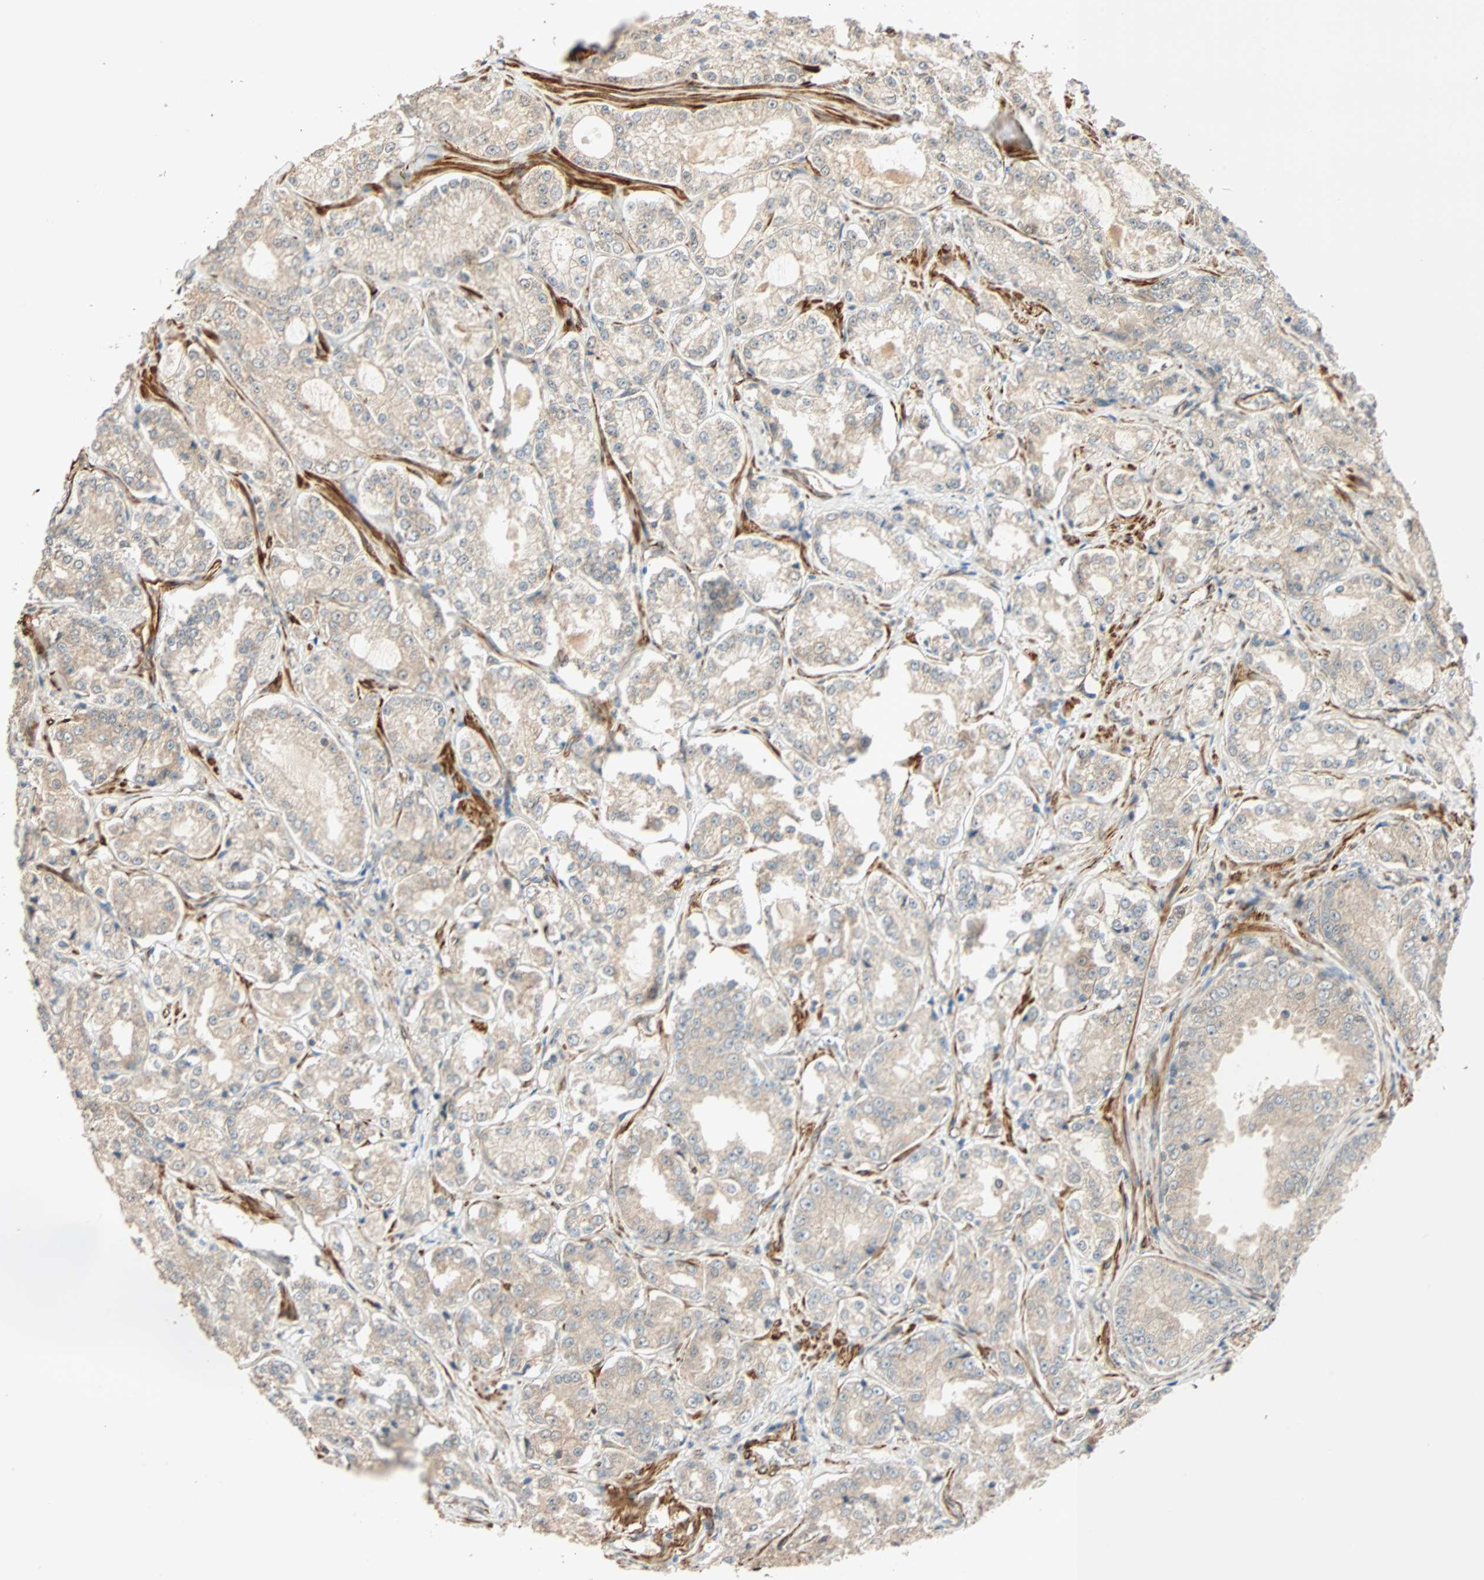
{"staining": {"intensity": "weak", "quantity": ">75%", "location": "cytoplasmic/membranous"}, "tissue": "prostate cancer", "cell_type": "Tumor cells", "image_type": "cancer", "snomed": [{"axis": "morphology", "description": "Adenocarcinoma, High grade"}, {"axis": "topography", "description": "Prostate"}], "caption": "Weak cytoplasmic/membranous expression is seen in about >75% of tumor cells in adenocarcinoma (high-grade) (prostate).", "gene": "QSER1", "patient": {"sex": "male", "age": 73}}